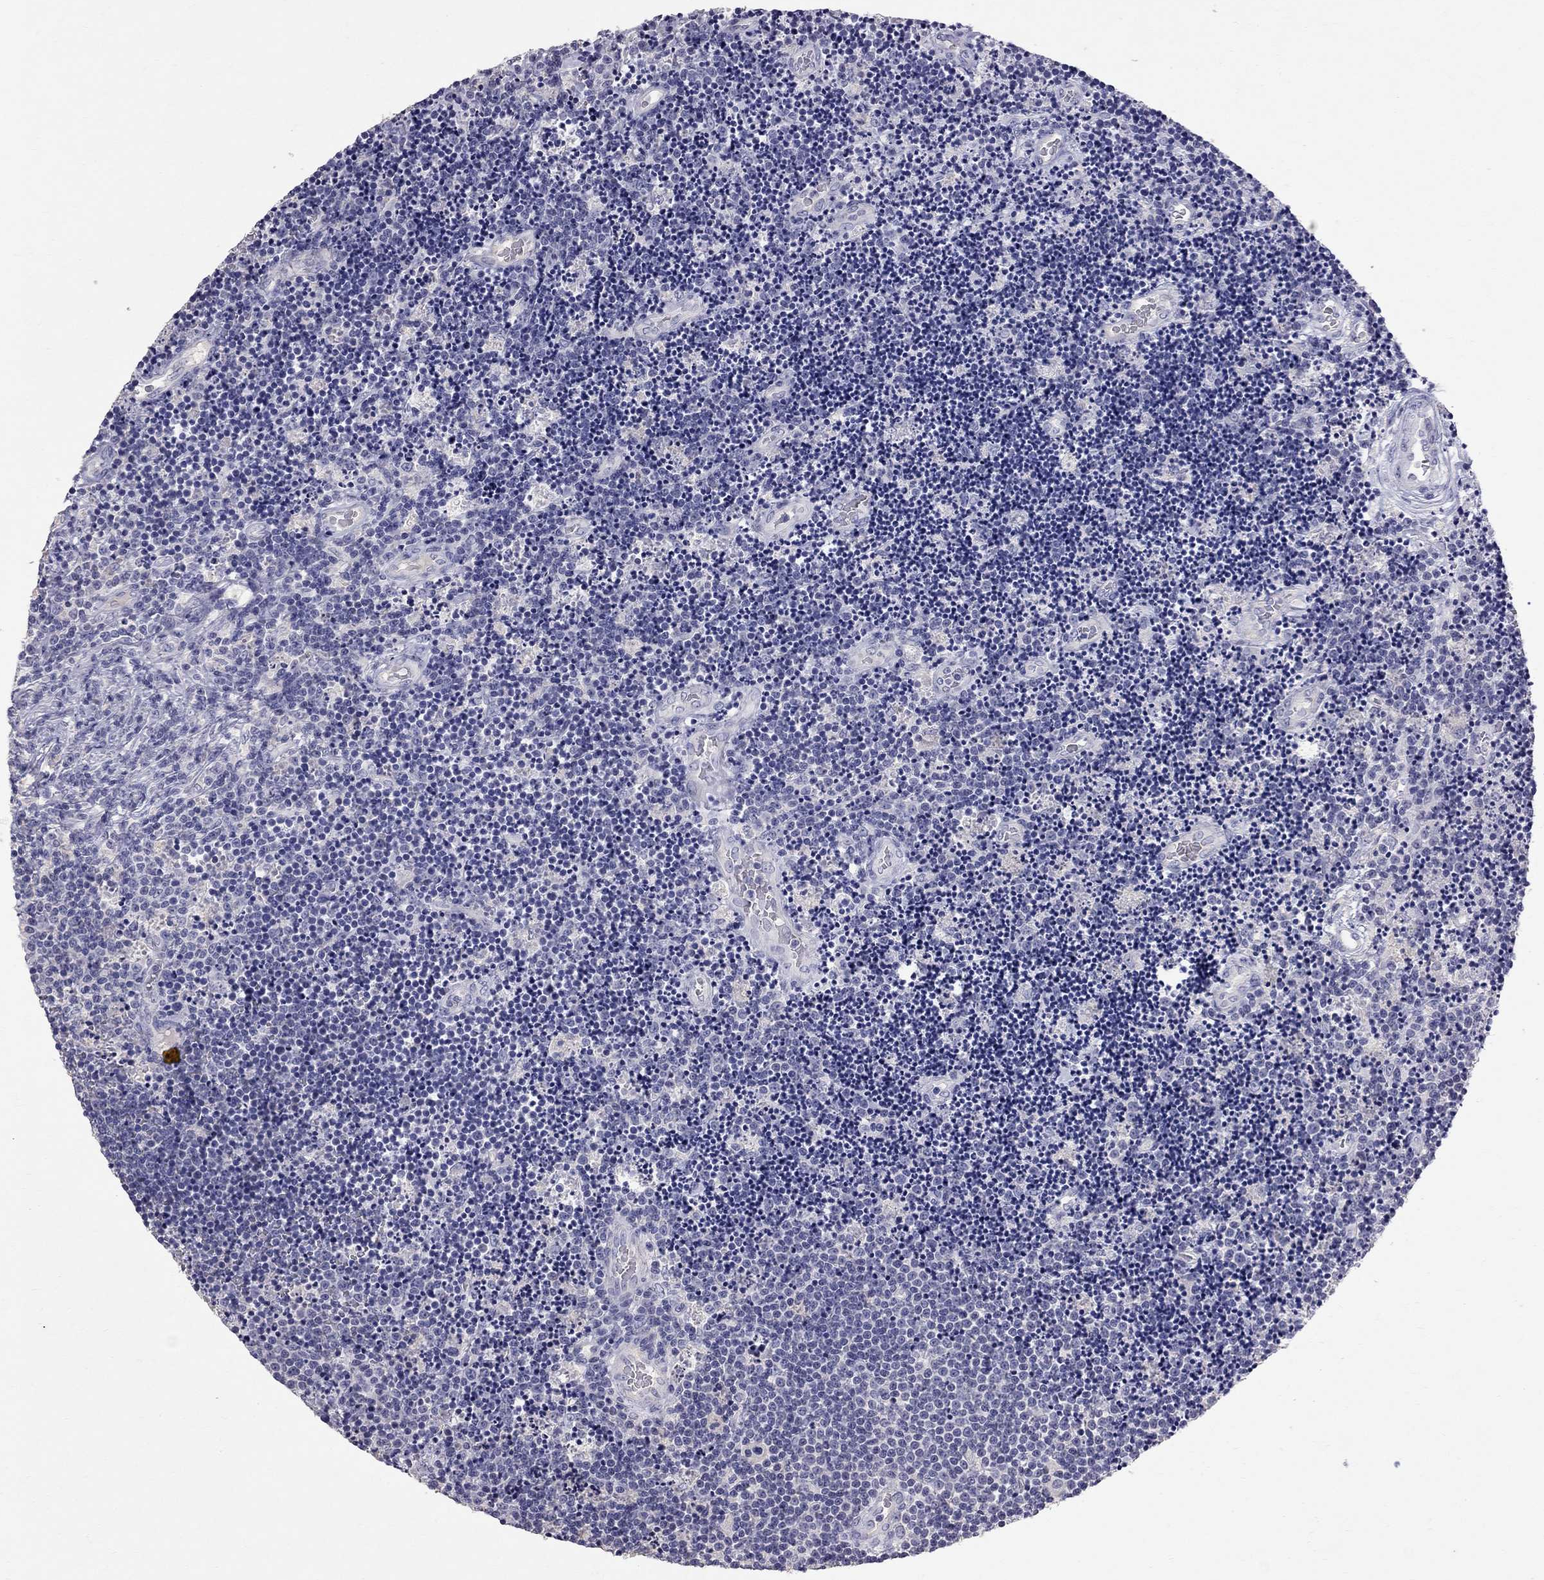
{"staining": {"intensity": "negative", "quantity": "none", "location": "none"}, "tissue": "lymphoma", "cell_type": "Tumor cells", "image_type": "cancer", "snomed": [{"axis": "morphology", "description": "Malignant lymphoma, non-Hodgkin's type, Low grade"}, {"axis": "topography", "description": "Brain"}], "caption": "Immunohistochemistry (IHC) image of neoplastic tissue: low-grade malignant lymphoma, non-Hodgkin's type stained with DAB (3,3'-diaminobenzidine) displays no significant protein positivity in tumor cells. (DAB (3,3'-diaminobenzidine) immunohistochemistry with hematoxylin counter stain).", "gene": "CFAP91", "patient": {"sex": "female", "age": 66}}